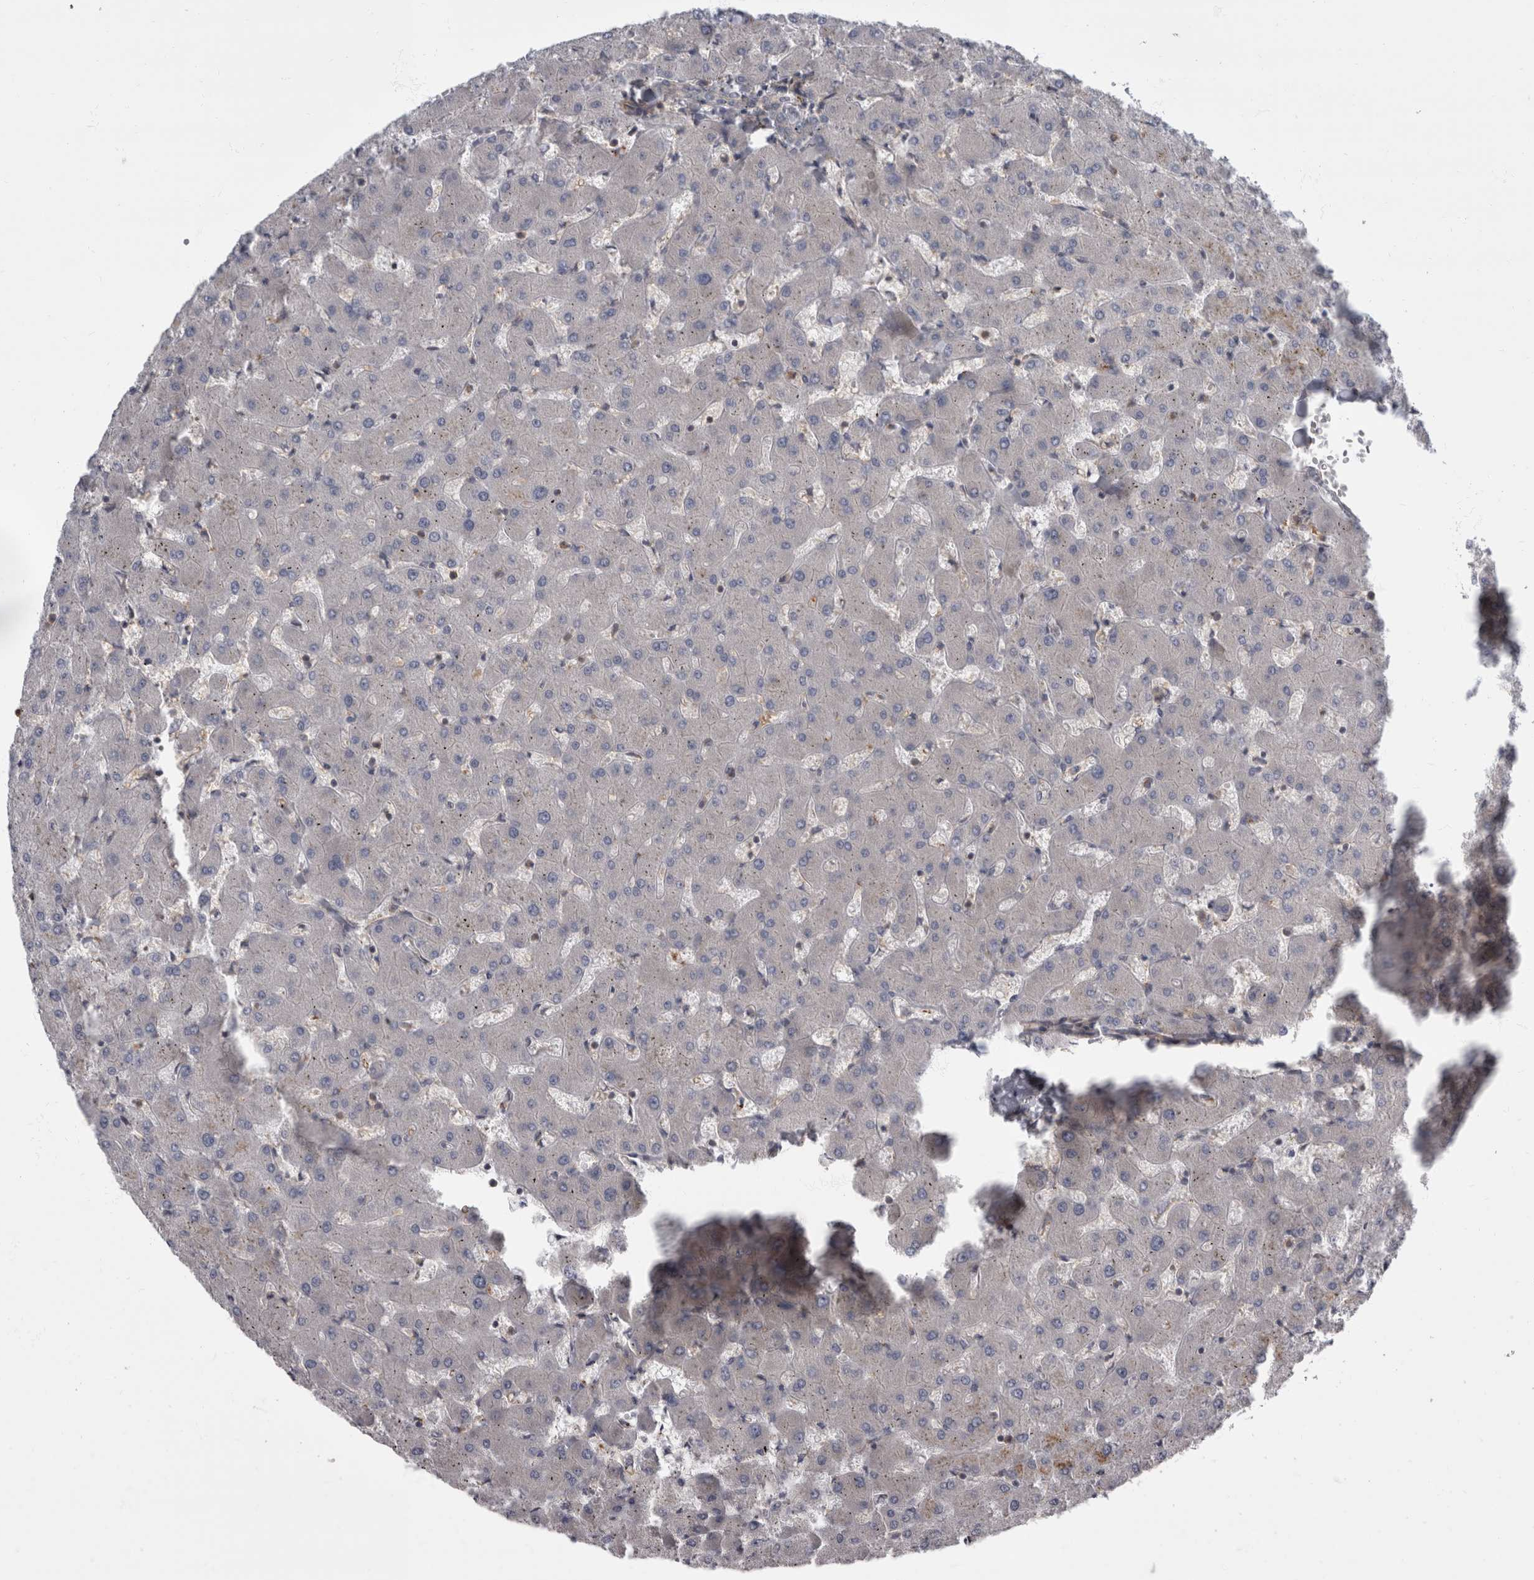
{"staining": {"intensity": "negative", "quantity": "none", "location": "none"}, "tissue": "liver", "cell_type": "Cholangiocytes", "image_type": "normal", "snomed": [{"axis": "morphology", "description": "Normal tissue, NOS"}, {"axis": "topography", "description": "Liver"}], "caption": "DAB (3,3'-diaminobenzidine) immunohistochemical staining of benign human liver exhibits no significant staining in cholangiocytes.", "gene": "HOOK3", "patient": {"sex": "female", "age": 63}}